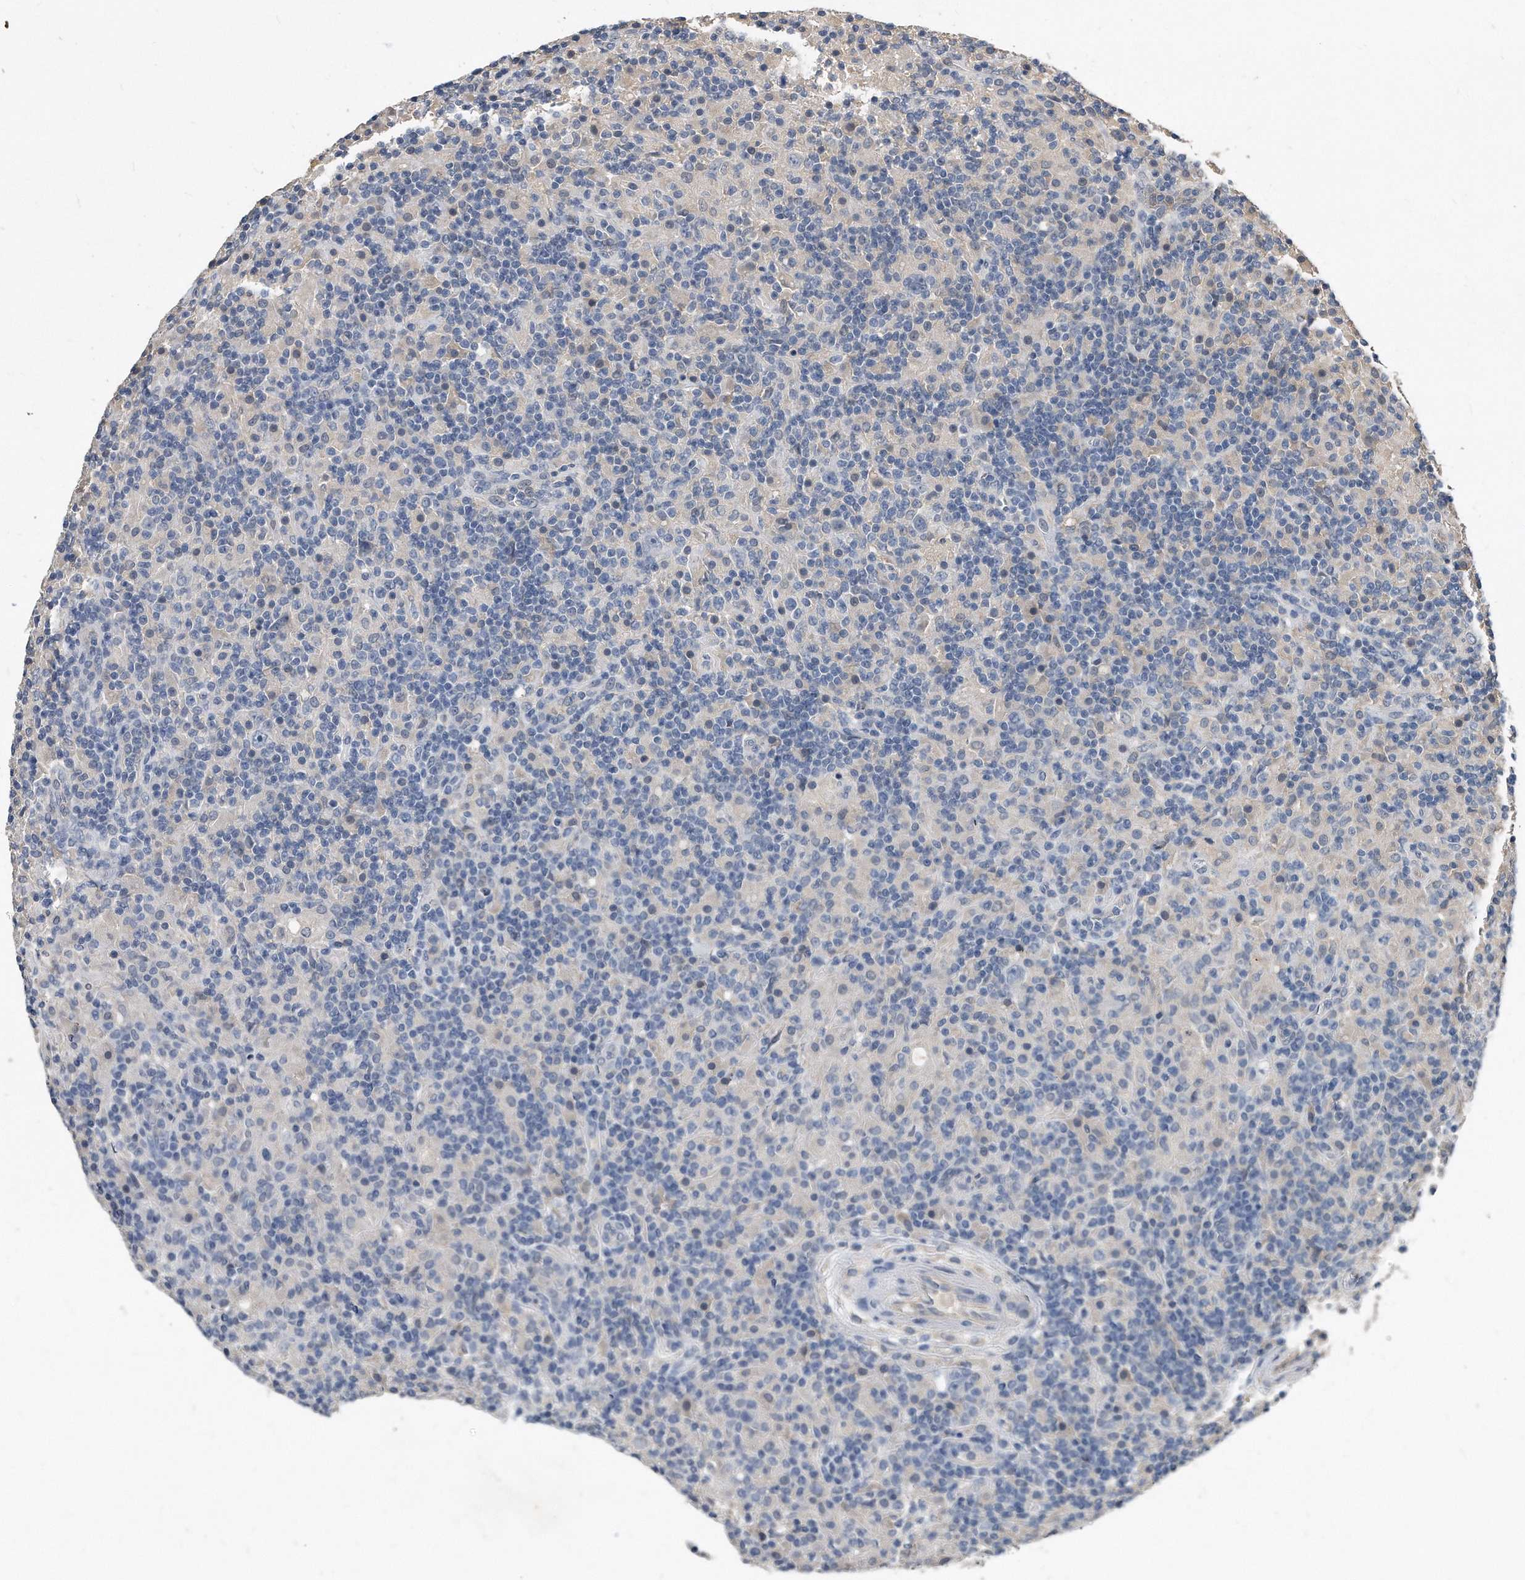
{"staining": {"intensity": "negative", "quantity": "none", "location": "none"}, "tissue": "lymphoma", "cell_type": "Tumor cells", "image_type": "cancer", "snomed": [{"axis": "morphology", "description": "Hodgkin's disease, NOS"}, {"axis": "topography", "description": "Lymph node"}], "caption": "This is an IHC image of Hodgkin's disease. There is no positivity in tumor cells.", "gene": "HOMER3", "patient": {"sex": "male", "age": 70}}